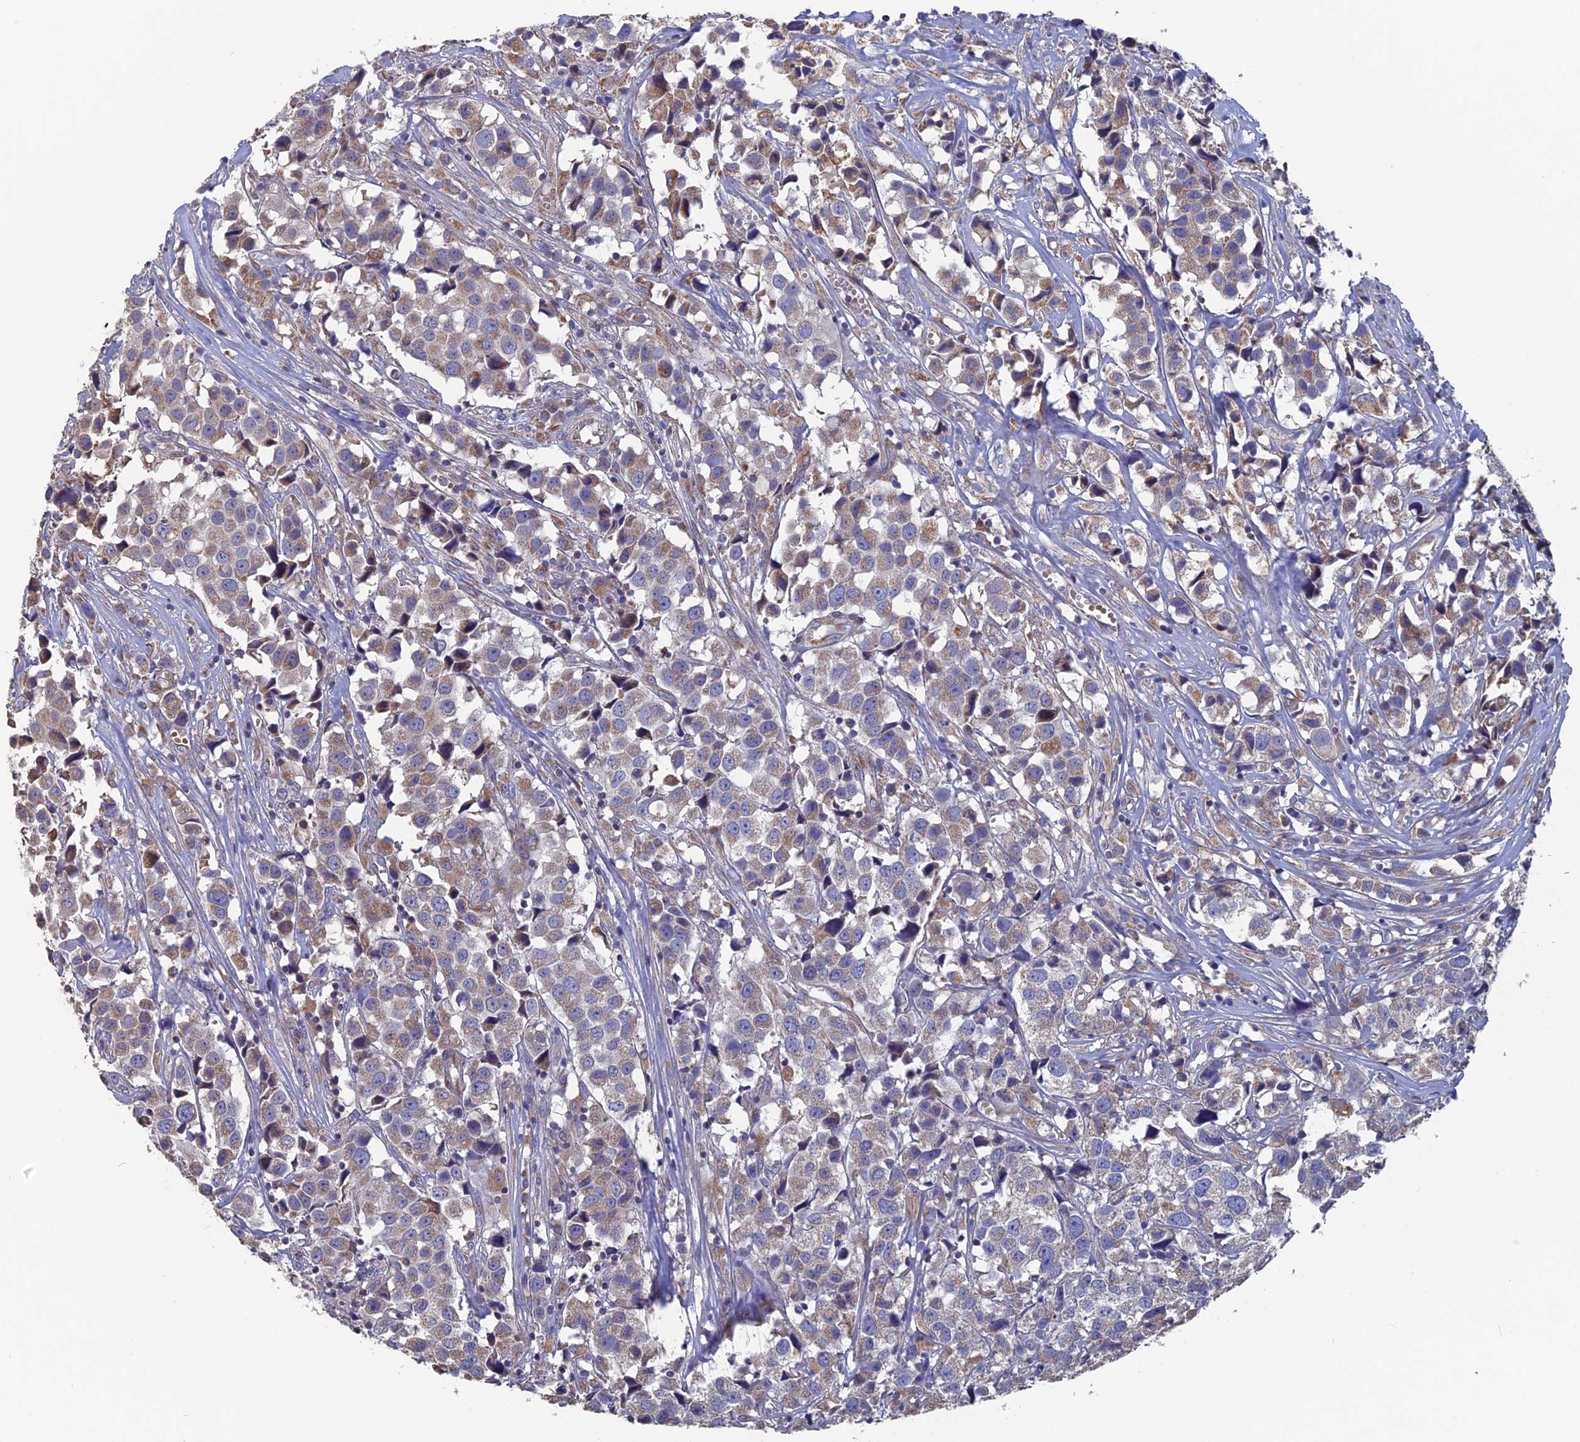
{"staining": {"intensity": "weak", "quantity": "25%-75%", "location": "cytoplasmic/membranous"}, "tissue": "urothelial cancer", "cell_type": "Tumor cells", "image_type": "cancer", "snomed": [{"axis": "morphology", "description": "Urothelial carcinoma, High grade"}, {"axis": "topography", "description": "Urinary bladder"}], "caption": "This micrograph shows urothelial carcinoma (high-grade) stained with IHC to label a protein in brown. The cytoplasmic/membranous of tumor cells show weak positivity for the protein. Nuclei are counter-stained blue.", "gene": "TGFA", "patient": {"sex": "female", "age": 75}}